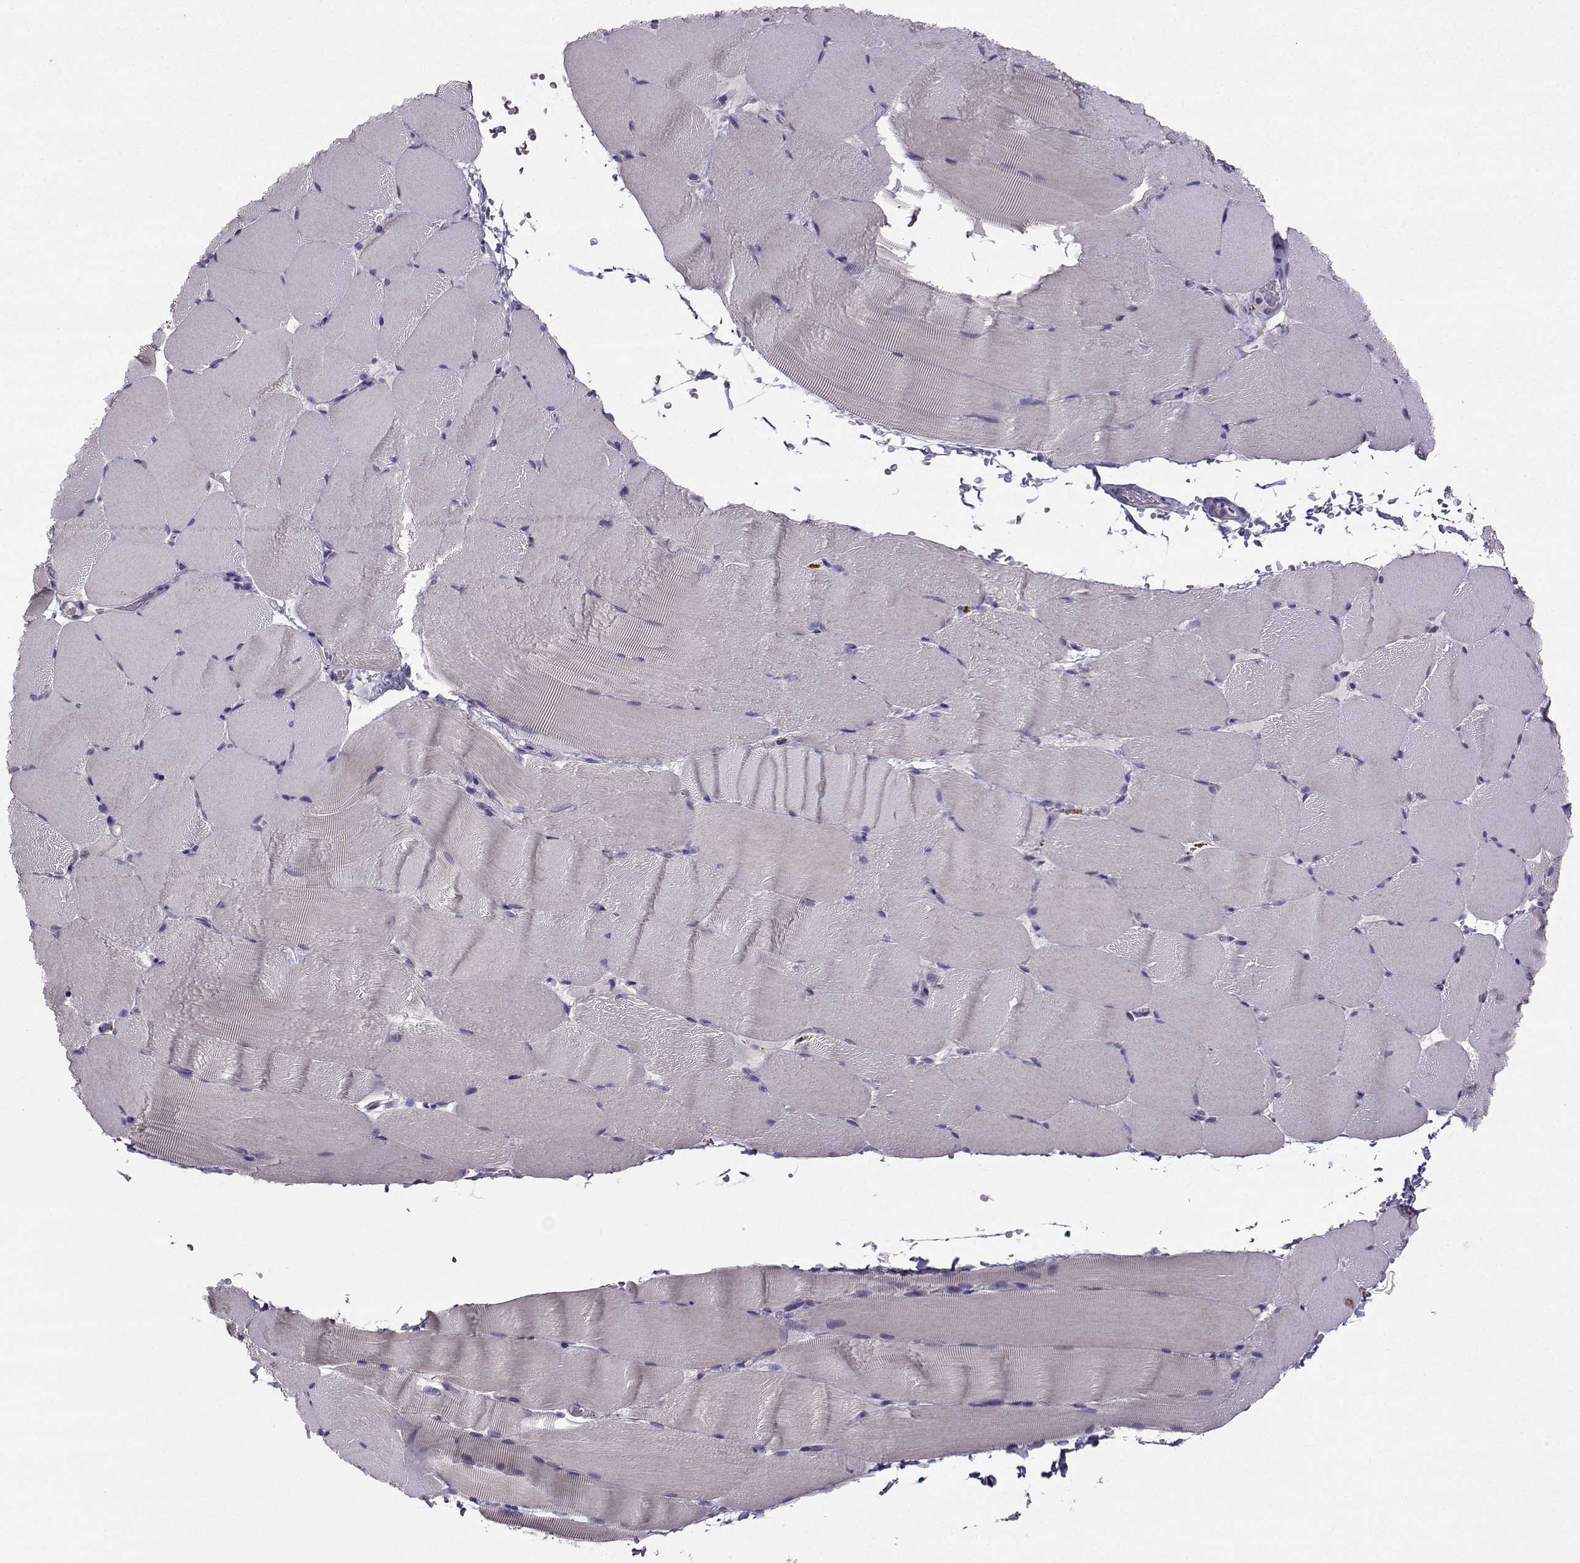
{"staining": {"intensity": "negative", "quantity": "none", "location": "none"}, "tissue": "skeletal muscle", "cell_type": "Myocytes", "image_type": "normal", "snomed": [{"axis": "morphology", "description": "Normal tissue, NOS"}, {"axis": "topography", "description": "Skeletal muscle"}], "caption": "IHC micrograph of benign skeletal muscle: human skeletal muscle stained with DAB shows no significant protein expression in myocytes. Brightfield microscopy of immunohistochemistry stained with DAB (3,3'-diaminobenzidine) (brown) and hematoxylin (blue), captured at high magnification.", "gene": "CARTPT", "patient": {"sex": "female", "age": 37}}